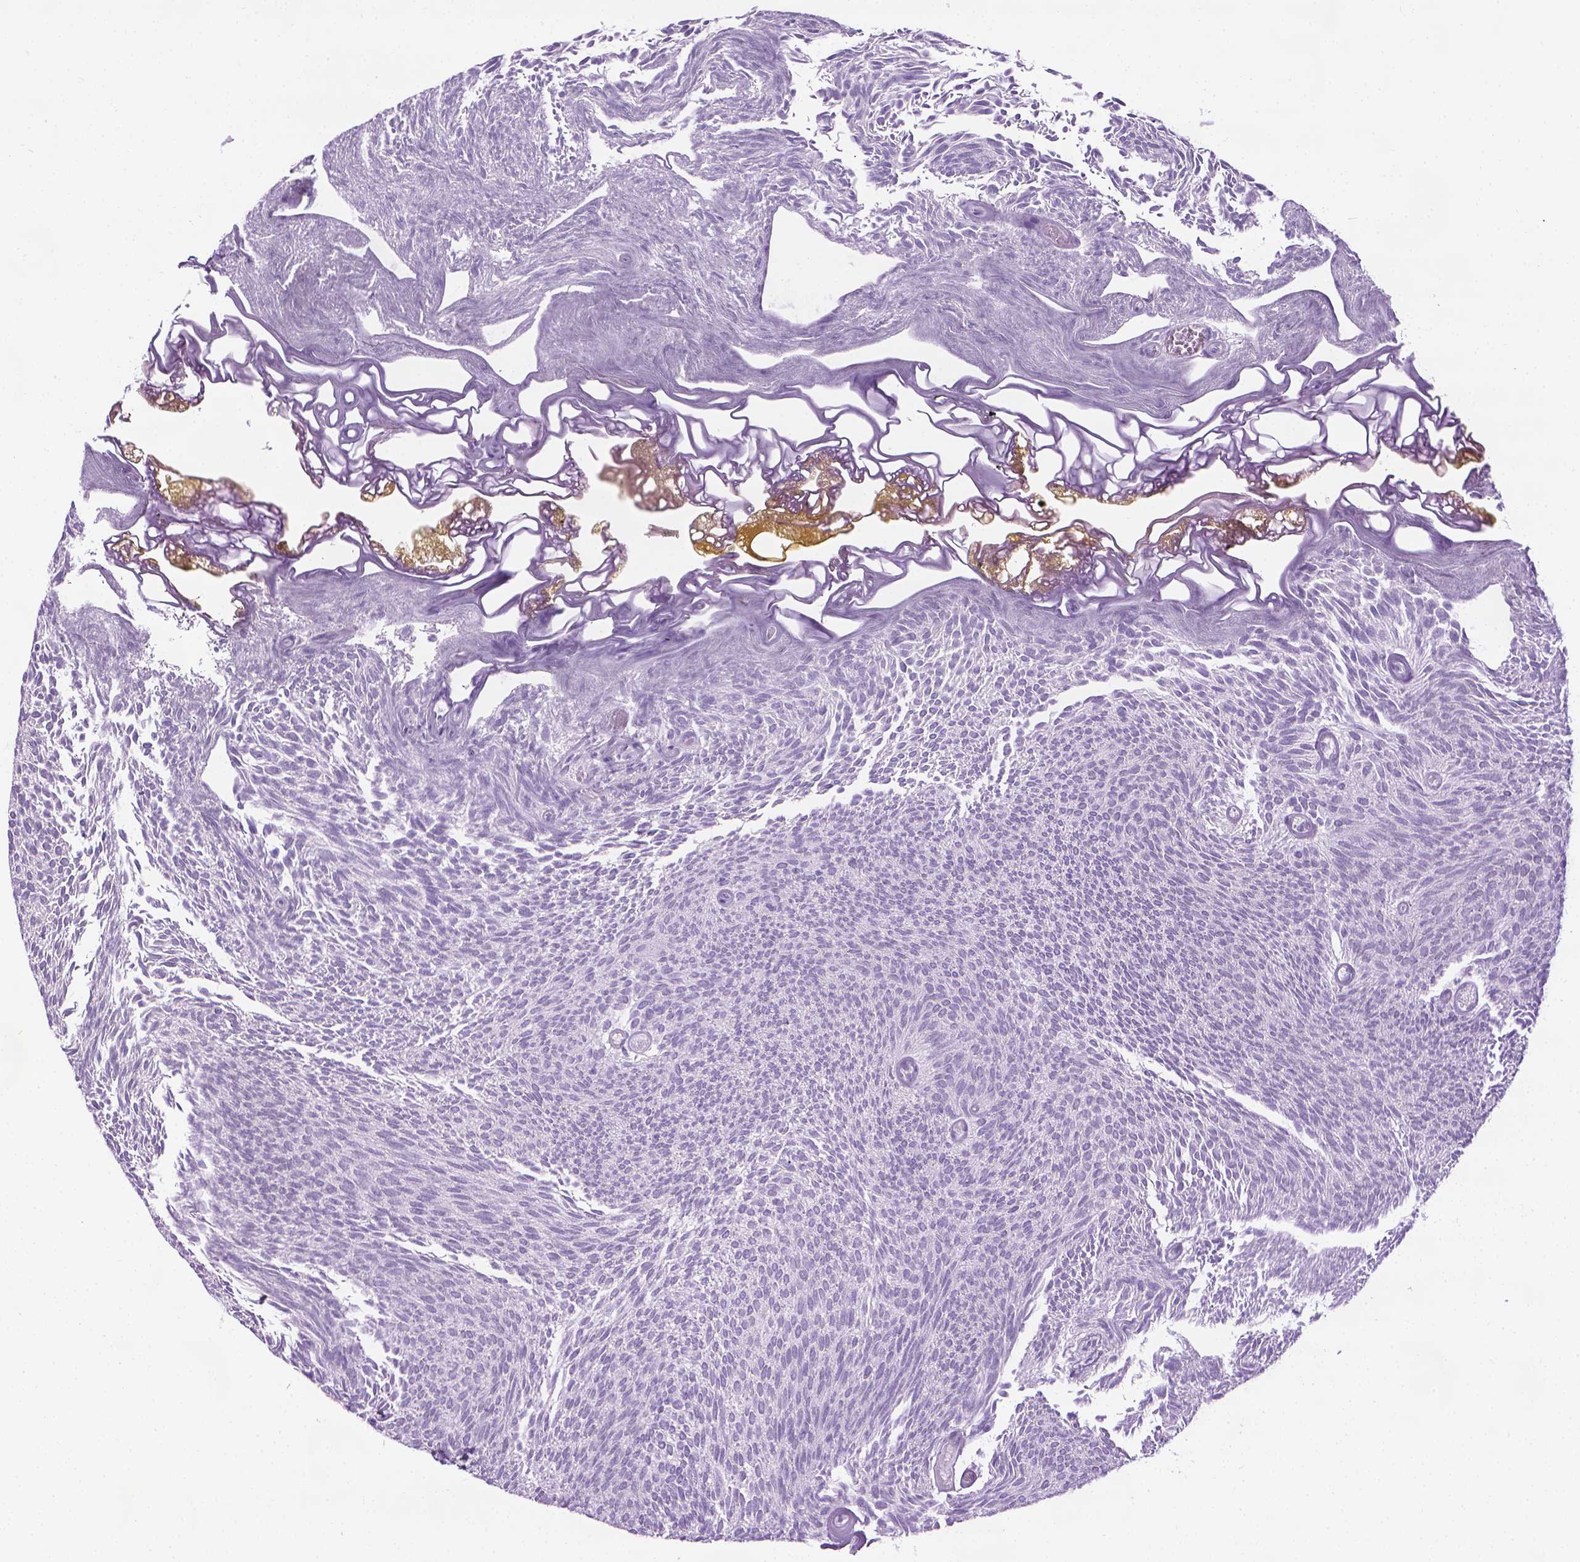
{"staining": {"intensity": "negative", "quantity": "none", "location": "none"}, "tissue": "urothelial cancer", "cell_type": "Tumor cells", "image_type": "cancer", "snomed": [{"axis": "morphology", "description": "Urothelial carcinoma, Low grade"}, {"axis": "topography", "description": "Urinary bladder"}], "caption": "Immunohistochemistry (IHC) photomicrograph of neoplastic tissue: urothelial cancer stained with DAB shows no significant protein expression in tumor cells. The staining was performed using DAB (3,3'-diaminobenzidine) to visualize the protein expression in brown, while the nuclei were stained in blue with hematoxylin (Magnification: 20x).", "gene": "DNAI7", "patient": {"sex": "male", "age": 77}}